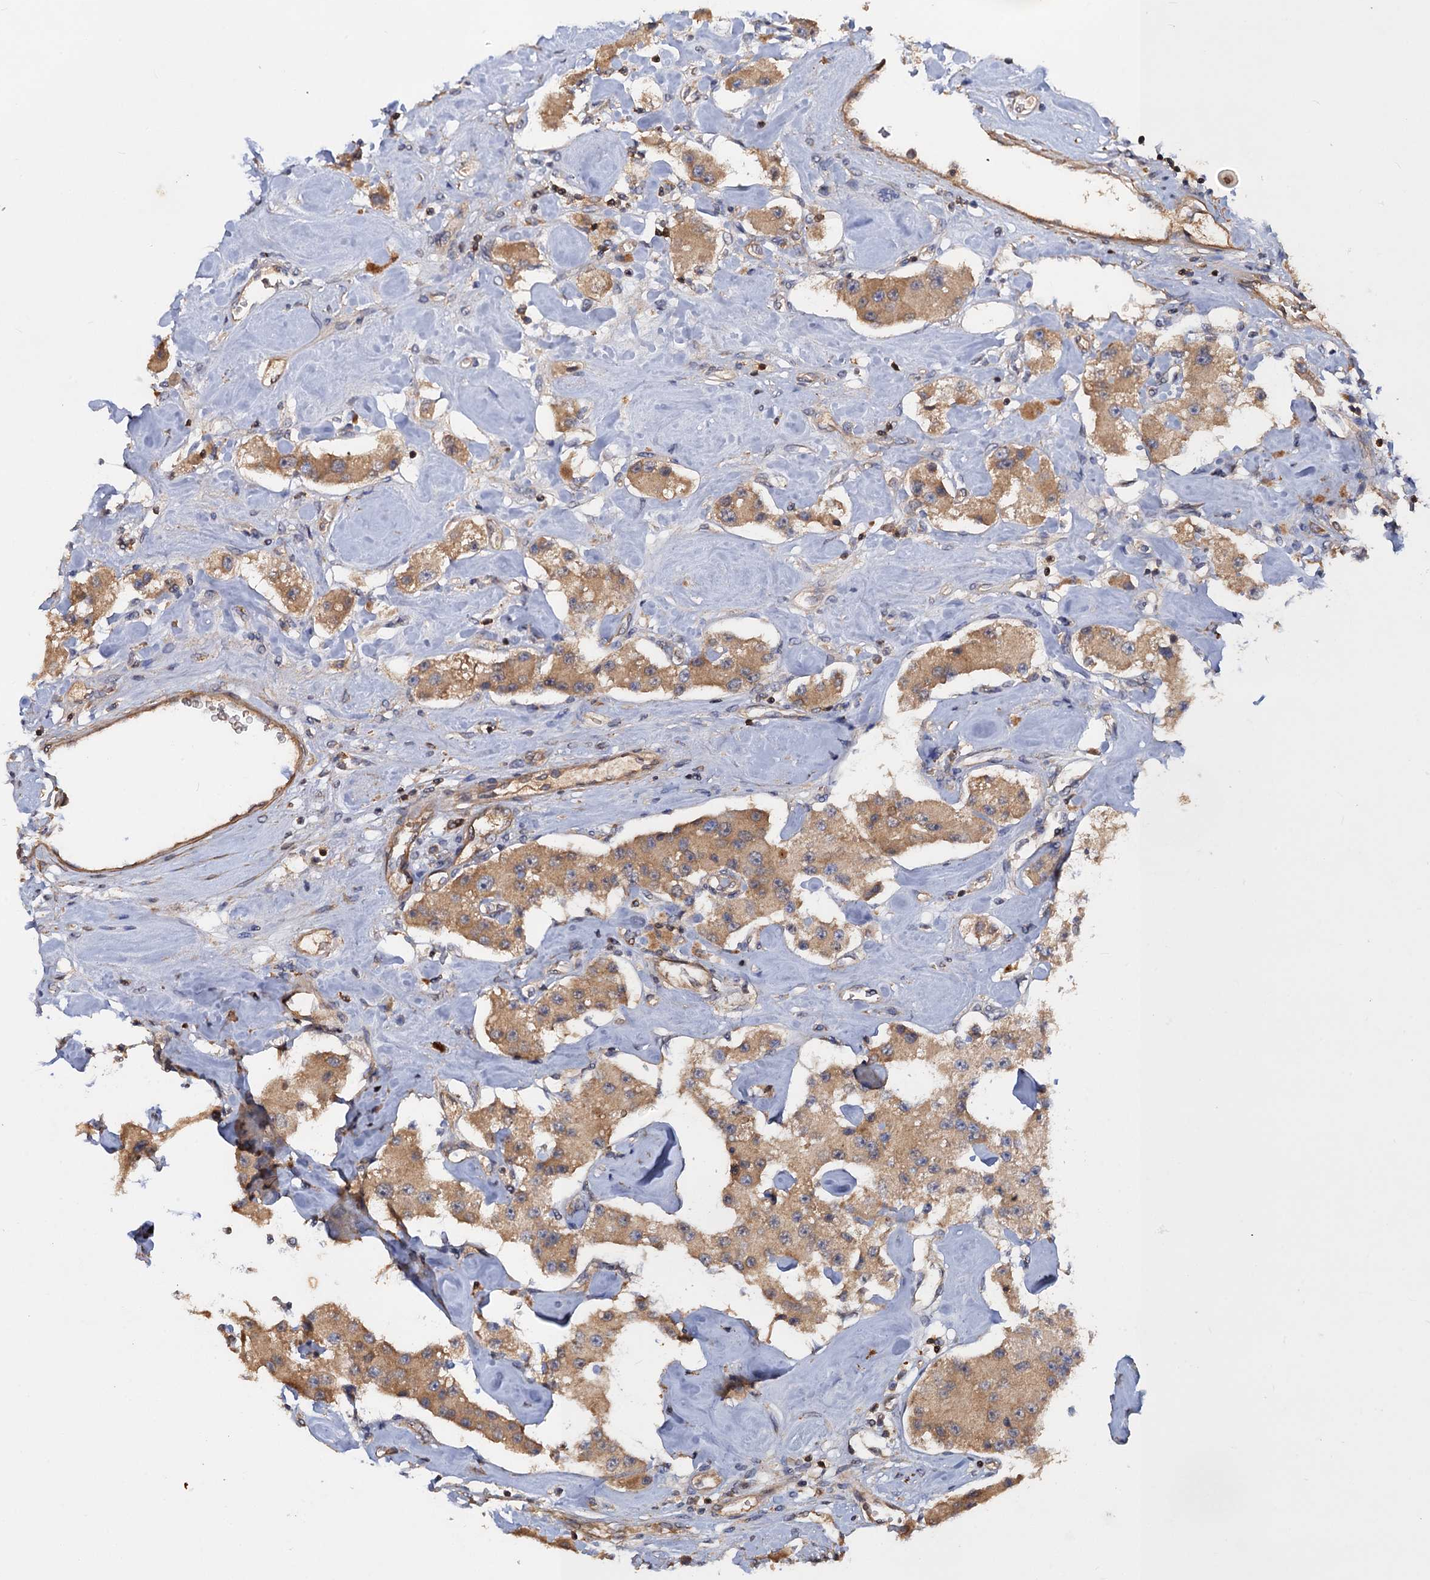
{"staining": {"intensity": "moderate", "quantity": ">75%", "location": "cytoplasmic/membranous"}, "tissue": "carcinoid", "cell_type": "Tumor cells", "image_type": "cancer", "snomed": [{"axis": "morphology", "description": "Carcinoid, malignant, NOS"}, {"axis": "topography", "description": "Pancreas"}], "caption": "This image displays immunohistochemistry (IHC) staining of malignant carcinoid, with medium moderate cytoplasmic/membranous positivity in approximately >75% of tumor cells.", "gene": "DGKA", "patient": {"sex": "male", "age": 41}}